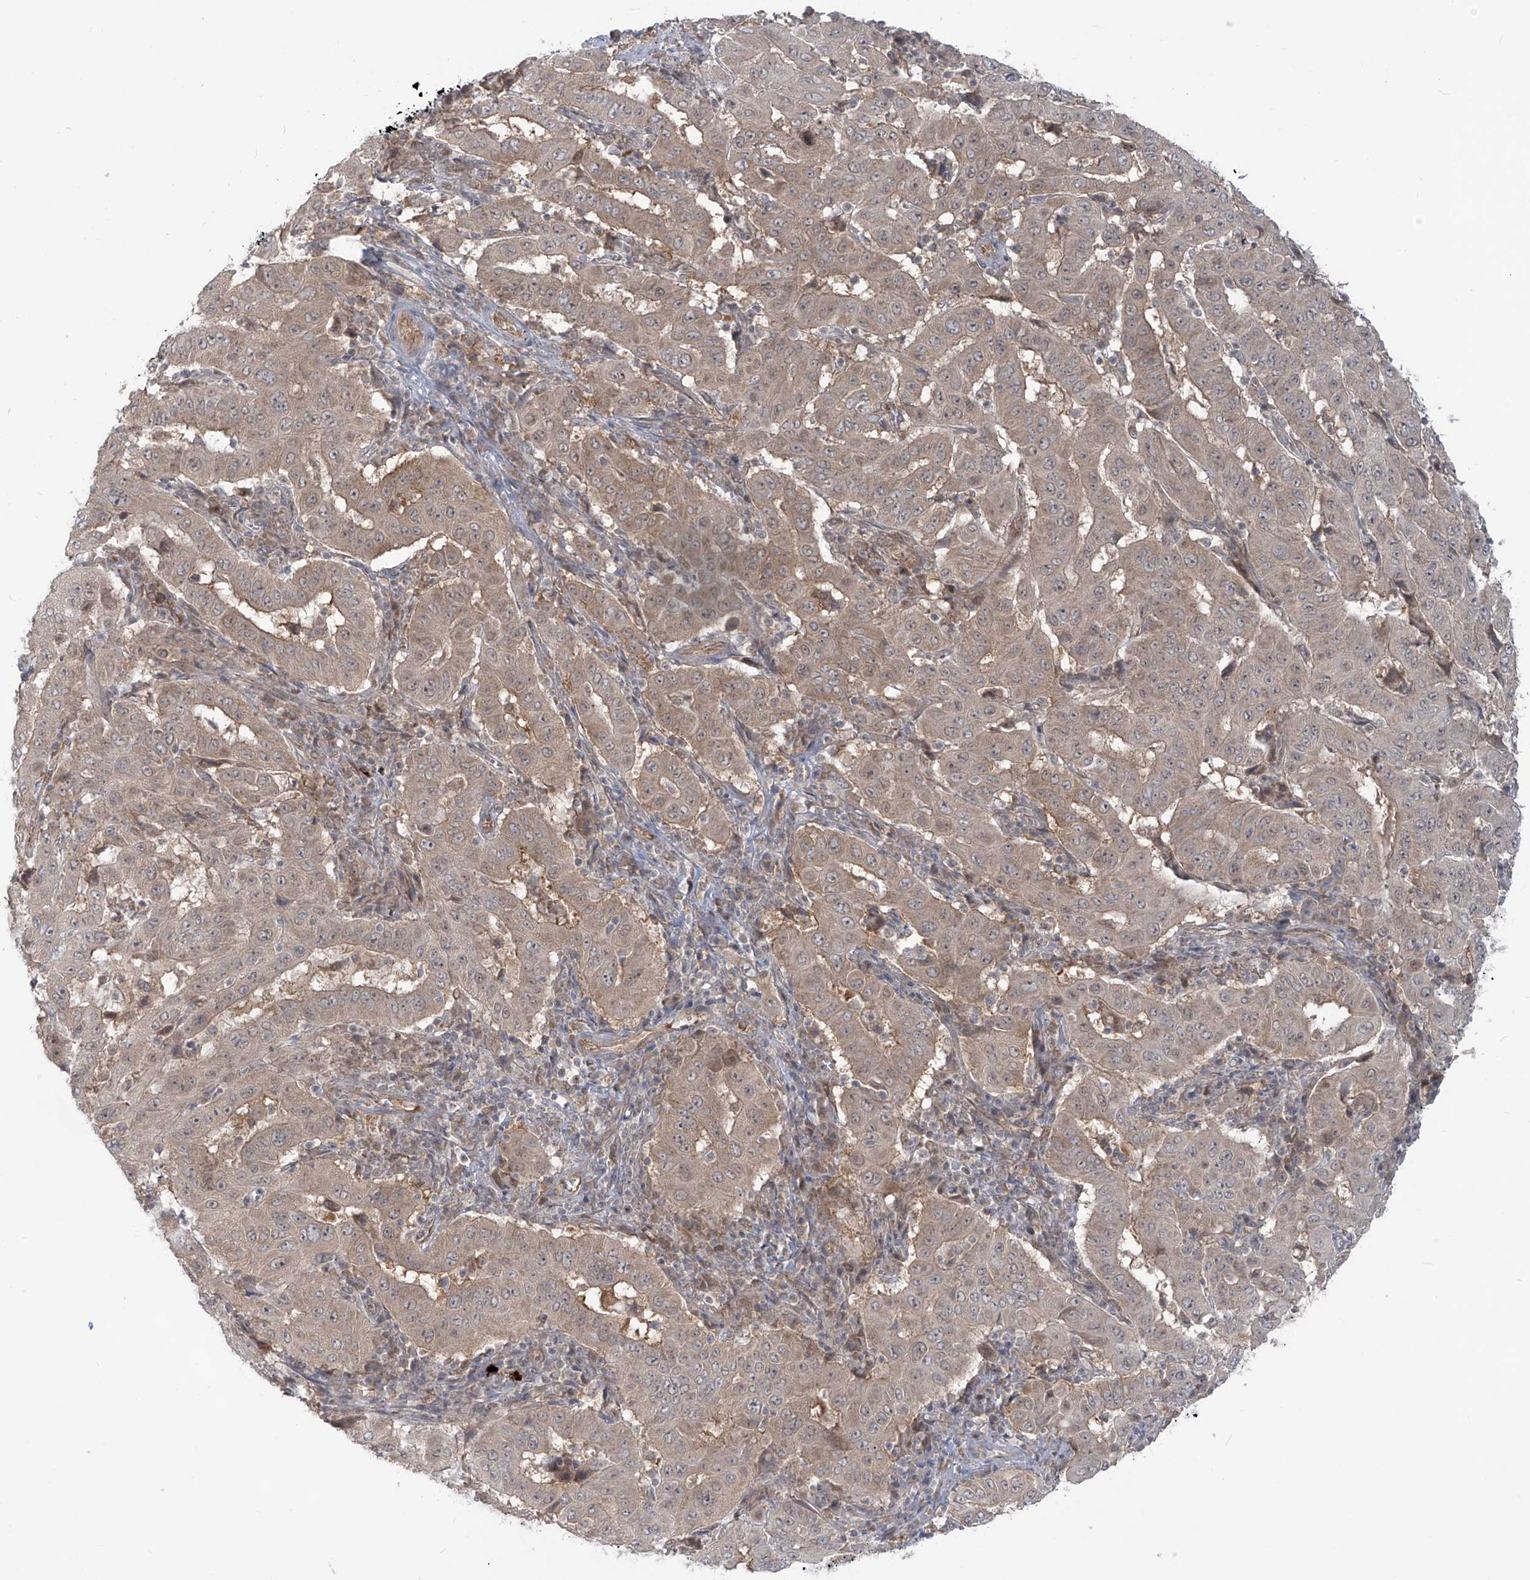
{"staining": {"intensity": "weak", "quantity": "25%-75%", "location": "cytoplasmic/membranous"}, "tissue": "pancreatic cancer", "cell_type": "Tumor cells", "image_type": "cancer", "snomed": [{"axis": "morphology", "description": "Adenocarcinoma, NOS"}, {"axis": "topography", "description": "Pancreas"}], "caption": "An IHC micrograph of neoplastic tissue is shown. Protein staining in brown labels weak cytoplasmic/membranous positivity in pancreatic cancer within tumor cells. (brown staining indicates protein expression, while blue staining denotes nuclei).", "gene": "TRIM67", "patient": {"sex": "male", "age": 63}}